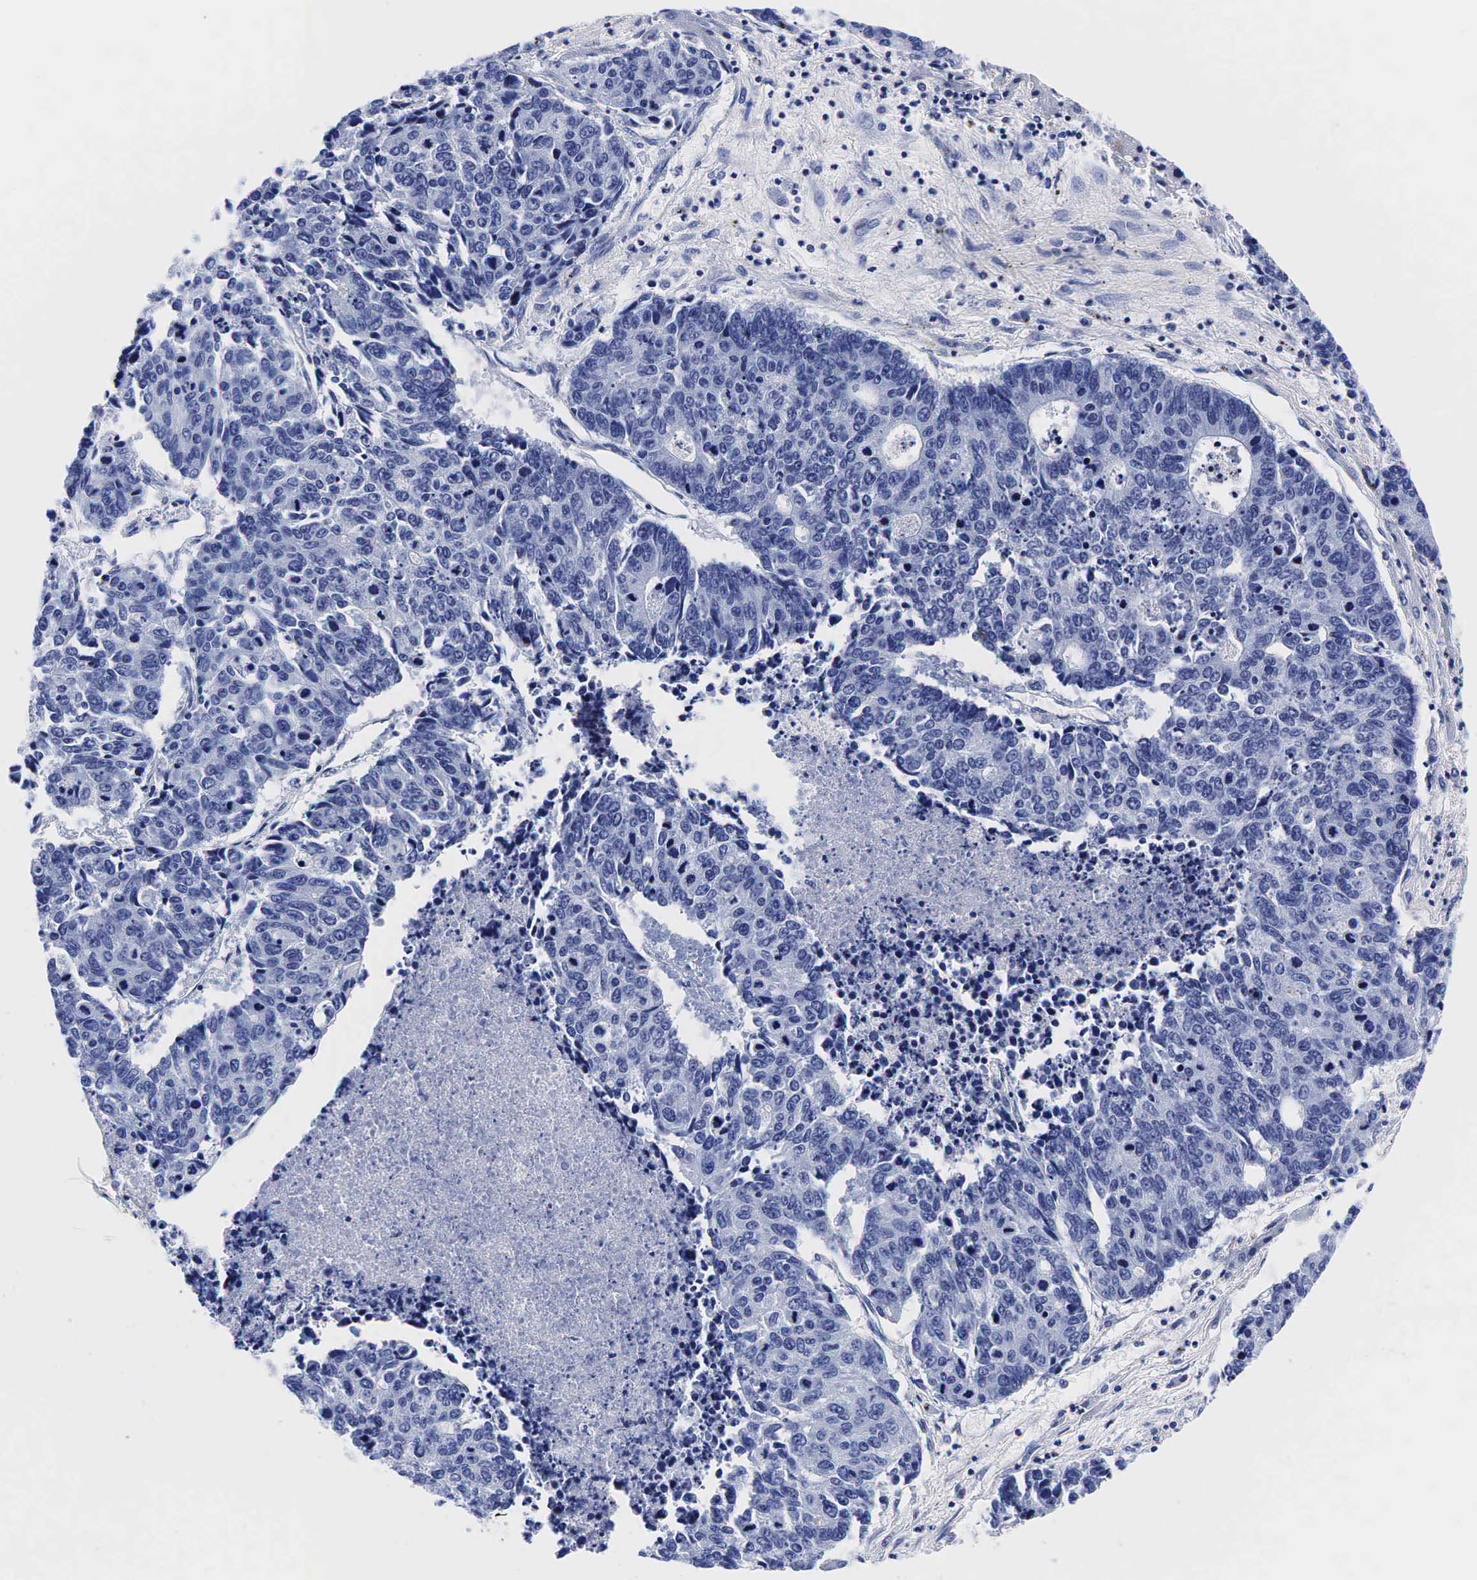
{"staining": {"intensity": "negative", "quantity": "none", "location": "none"}, "tissue": "liver cancer", "cell_type": "Tumor cells", "image_type": "cancer", "snomed": [{"axis": "morphology", "description": "Carcinoma, metastatic, NOS"}, {"axis": "topography", "description": "Liver"}], "caption": "An immunohistochemistry (IHC) image of liver cancer (metastatic carcinoma) is shown. There is no staining in tumor cells of liver cancer (metastatic carcinoma).", "gene": "TG", "patient": {"sex": "male", "age": 49}}